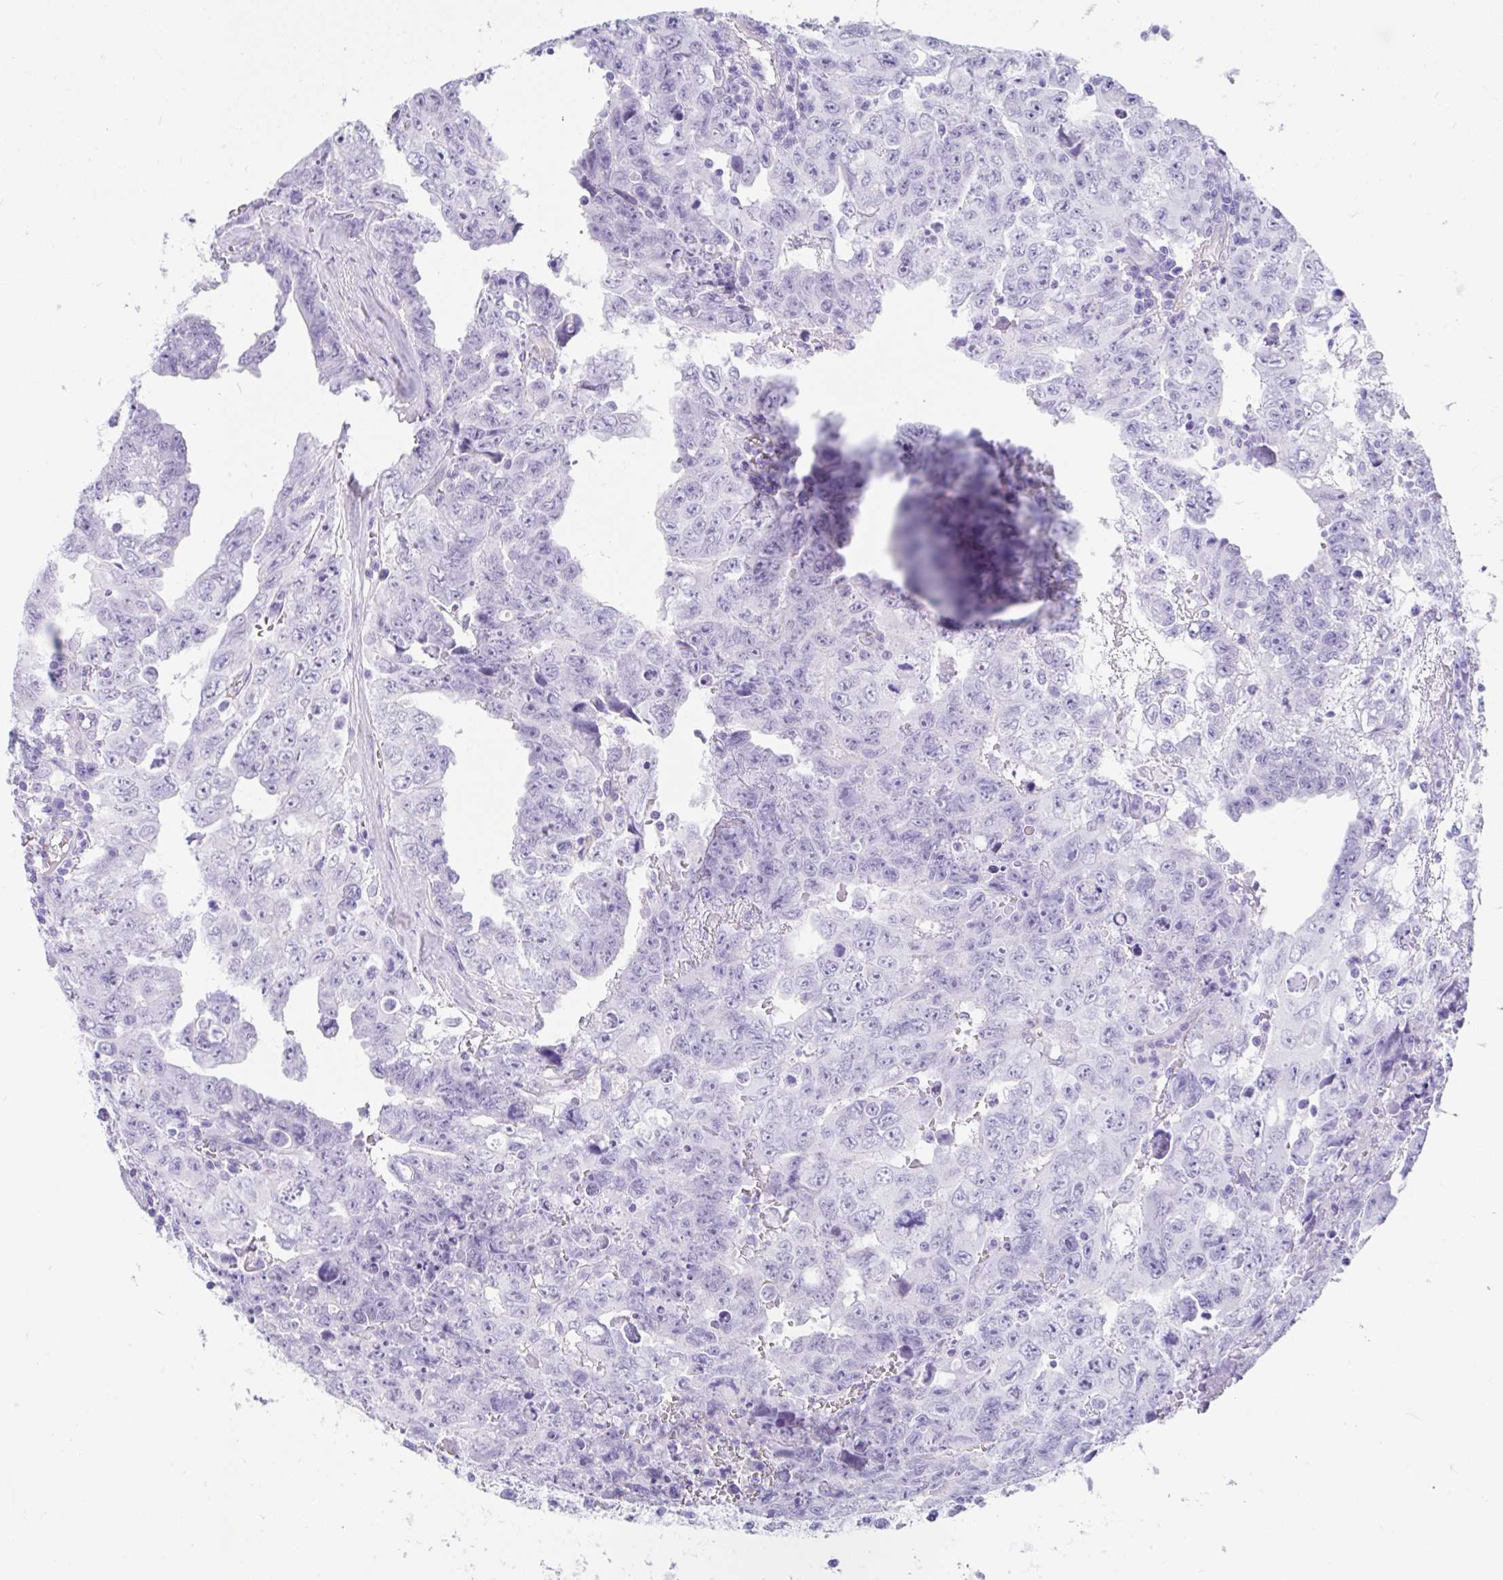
{"staining": {"intensity": "negative", "quantity": "none", "location": "none"}, "tissue": "testis cancer", "cell_type": "Tumor cells", "image_type": "cancer", "snomed": [{"axis": "morphology", "description": "Carcinoma, Embryonal, NOS"}, {"axis": "topography", "description": "Testis"}], "caption": "DAB (3,3'-diaminobenzidine) immunohistochemical staining of human testis cancer (embryonal carcinoma) reveals no significant staining in tumor cells.", "gene": "FAM107A", "patient": {"sex": "male", "age": 24}}